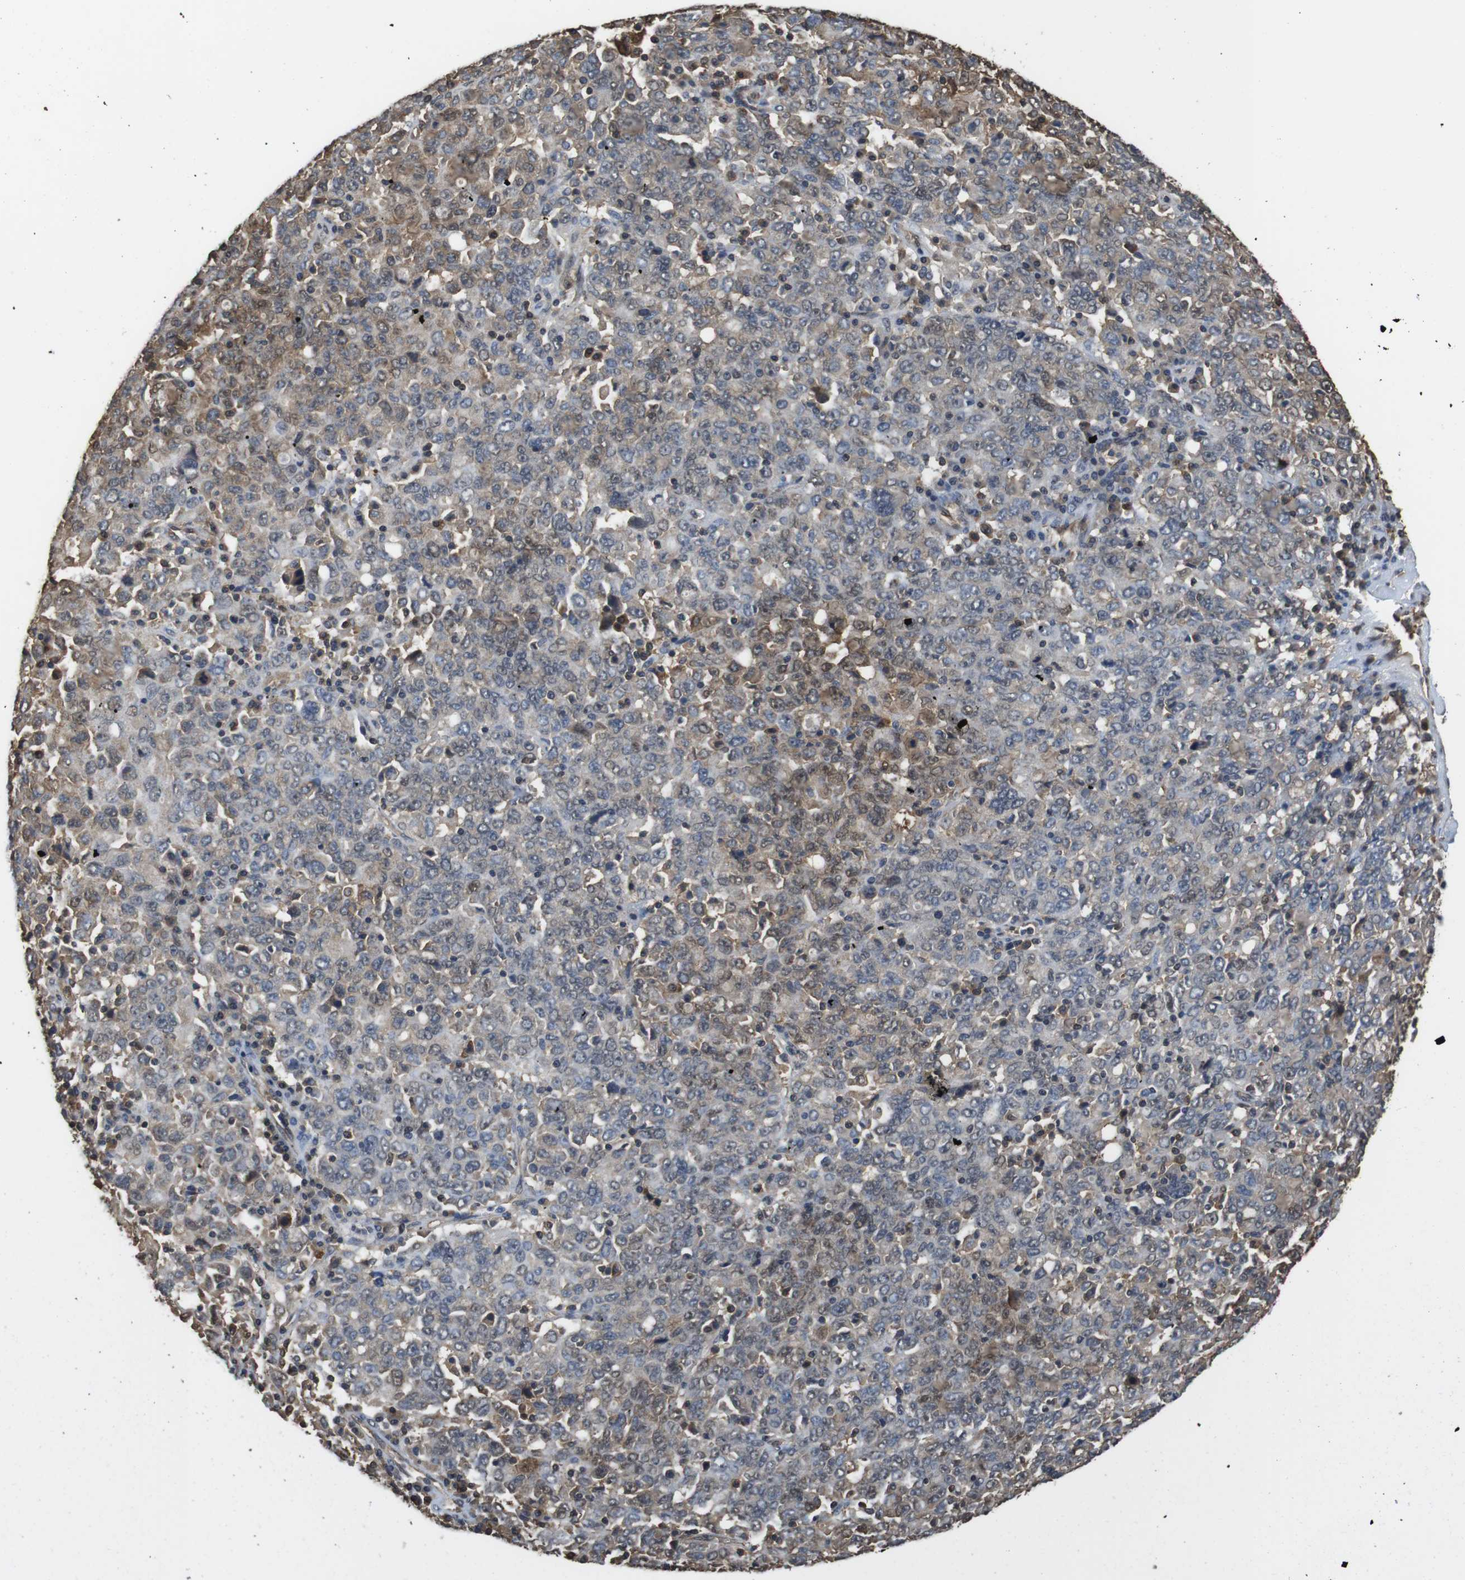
{"staining": {"intensity": "moderate", "quantity": "<25%", "location": "cytoplasmic/membranous"}, "tissue": "ovarian cancer", "cell_type": "Tumor cells", "image_type": "cancer", "snomed": [{"axis": "morphology", "description": "Carcinoma, endometroid"}, {"axis": "topography", "description": "Ovary"}], "caption": "This image shows immunohistochemistry staining of endometroid carcinoma (ovarian), with low moderate cytoplasmic/membranous expression in approximately <25% of tumor cells.", "gene": "LDHA", "patient": {"sex": "female", "age": 62}}